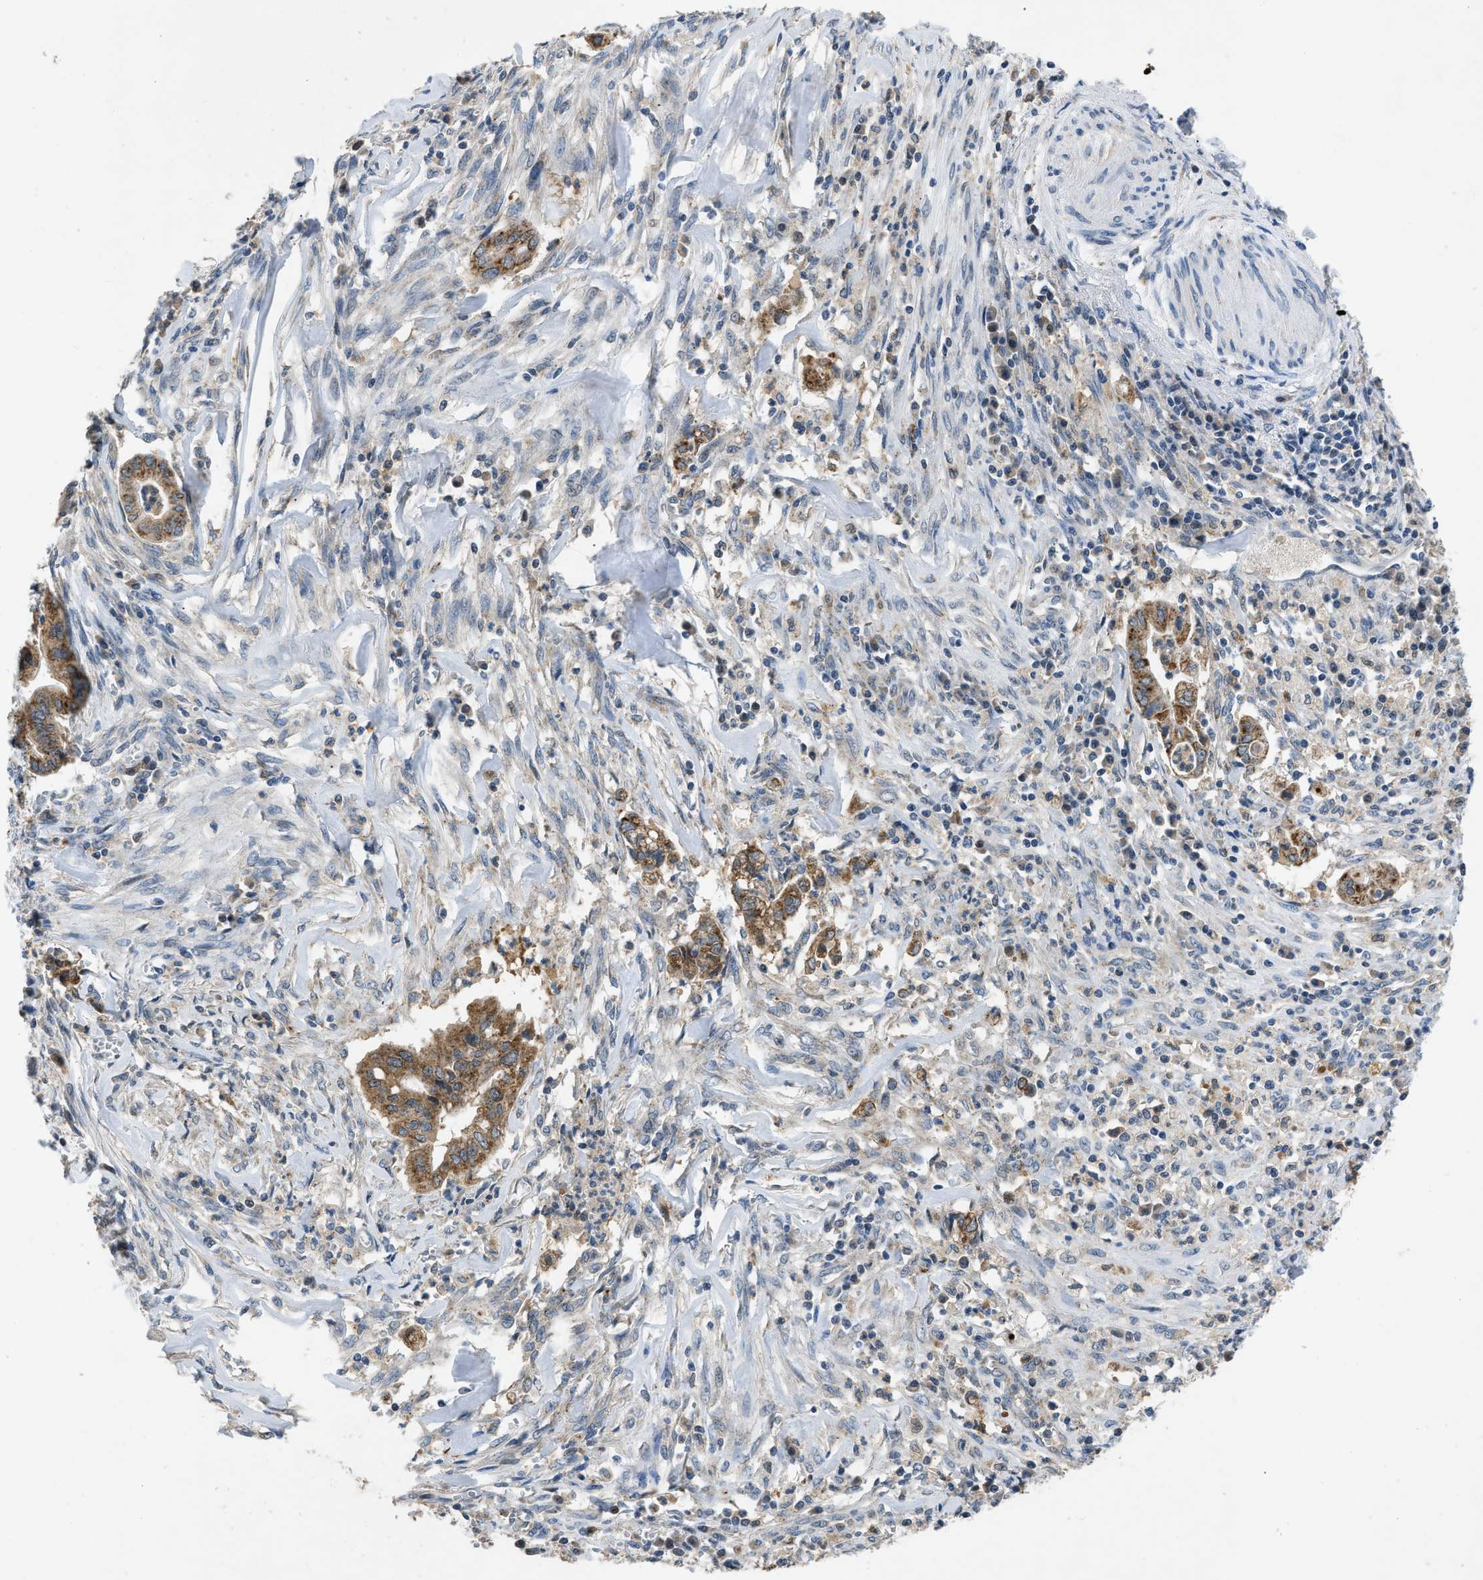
{"staining": {"intensity": "moderate", "quantity": ">75%", "location": "cytoplasmic/membranous"}, "tissue": "cervical cancer", "cell_type": "Tumor cells", "image_type": "cancer", "snomed": [{"axis": "morphology", "description": "Adenocarcinoma, NOS"}, {"axis": "topography", "description": "Cervix"}], "caption": "Immunohistochemical staining of cervical adenocarcinoma exhibits medium levels of moderate cytoplasmic/membranous protein staining in approximately >75% of tumor cells.", "gene": "TOMM34", "patient": {"sex": "female", "age": 44}}